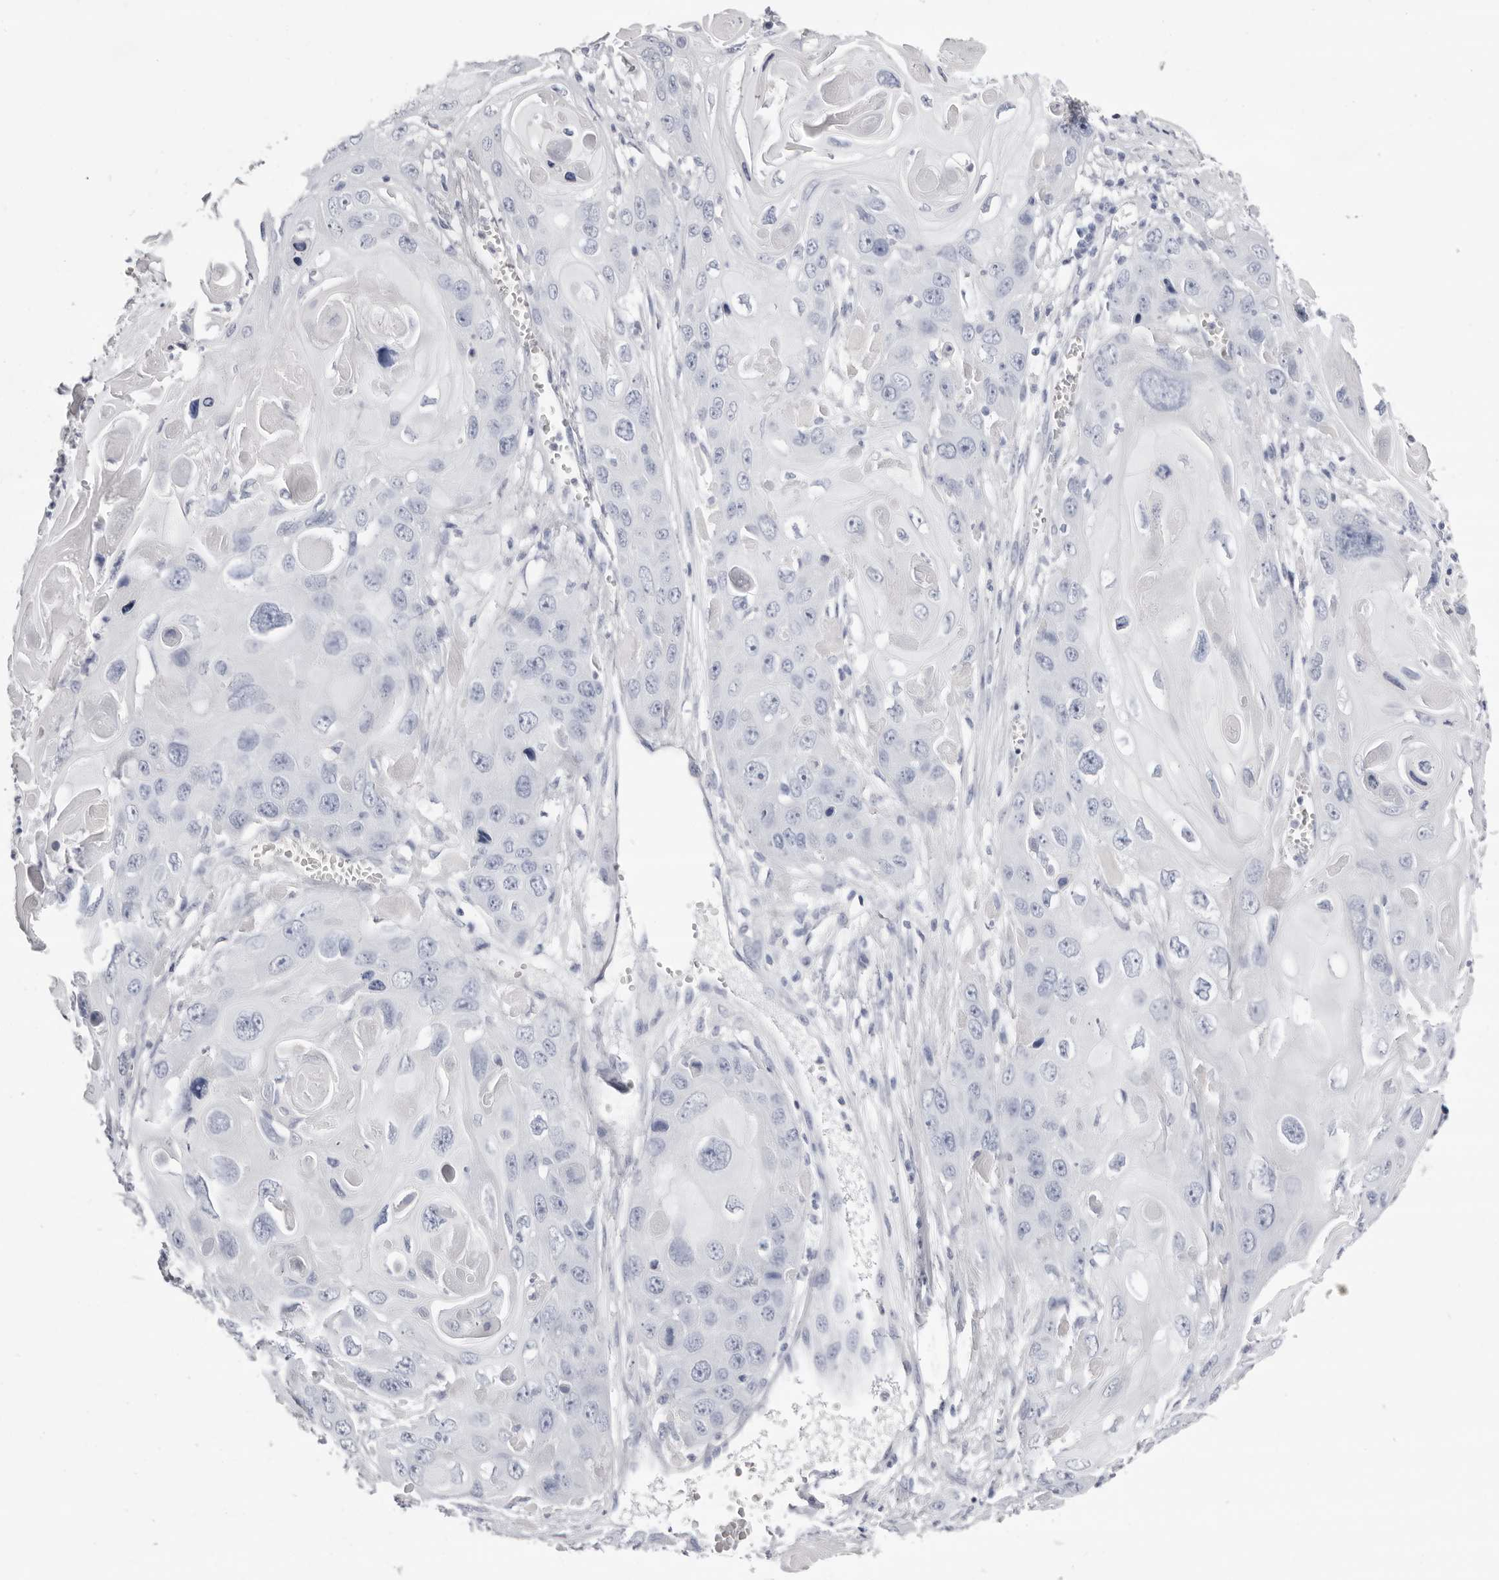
{"staining": {"intensity": "negative", "quantity": "none", "location": "none"}, "tissue": "skin cancer", "cell_type": "Tumor cells", "image_type": "cancer", "snomed": [{"axis": "morphology", "description": "Squamous cell carcinoma, NOS"}, {"axis": "topography", "description": "Skin"}], "caption": "Tumor cells show no significant expression in skin cancer (squamous cell carcinoma). (DAB (3,3'-diaminobenzidine) immunohistochemistry with hematoxylin counter stain).", "gene": "LPO", "patient": {"sex": "male", "age": 55}}